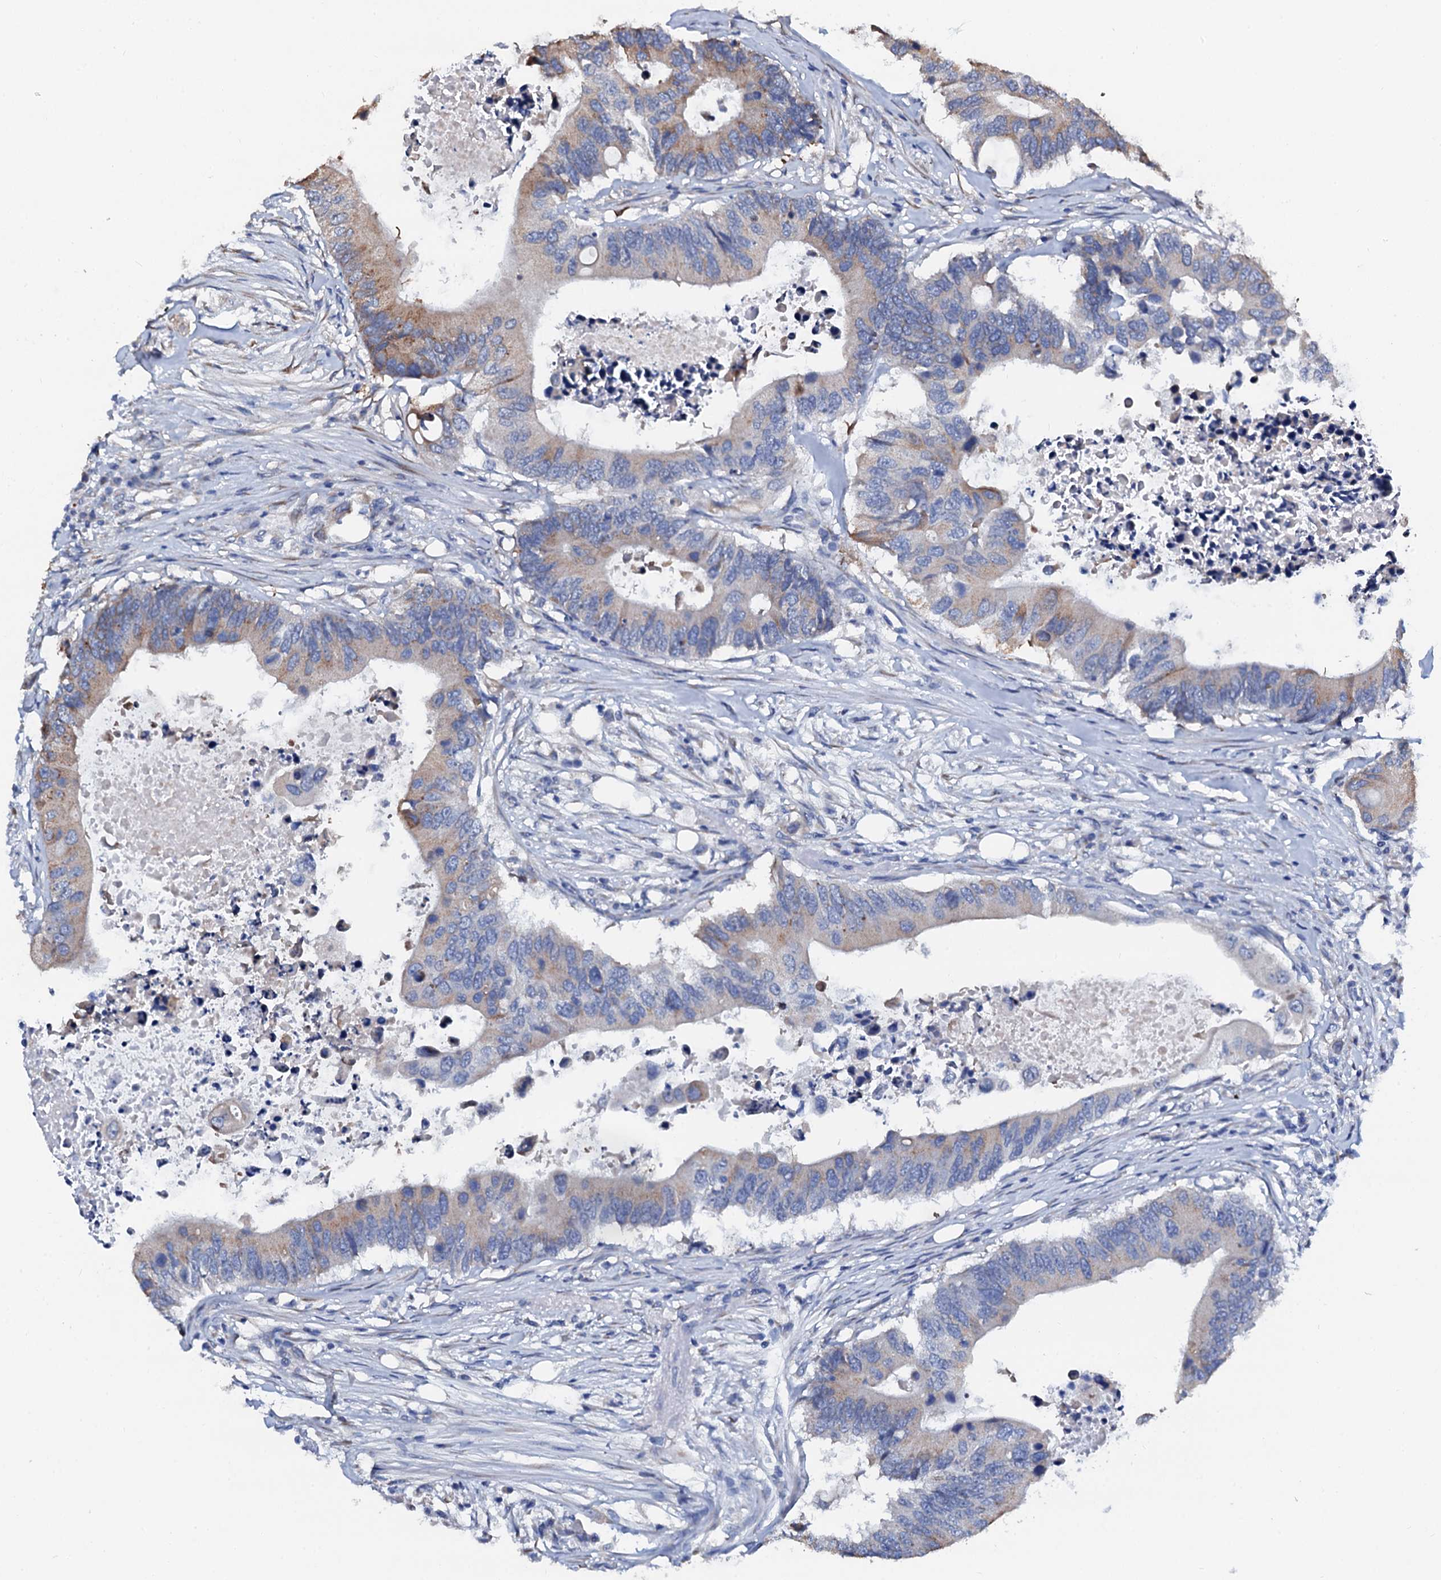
{"staining": {"intensity": "moderate", "quantity": "<25%", "location": "cytoplasmic/membranous"}, "tissue": "colorectal cancer", "cell_type": "Tumor cells", "image_type": "cancer", "snomed": [{"axis": "morphology", "description": "Adenocarcinoma, NOS"}, {"axis": "topography", "description": "Colon"}], "caption": "This is an image of immunohistochemistry staining of colorectal cancer, which shows moderate expression in the cytoplasmic/membranous of tumor cells.", "gene": "AKAP3", "patient": {"sex": "male", "age": 71}}